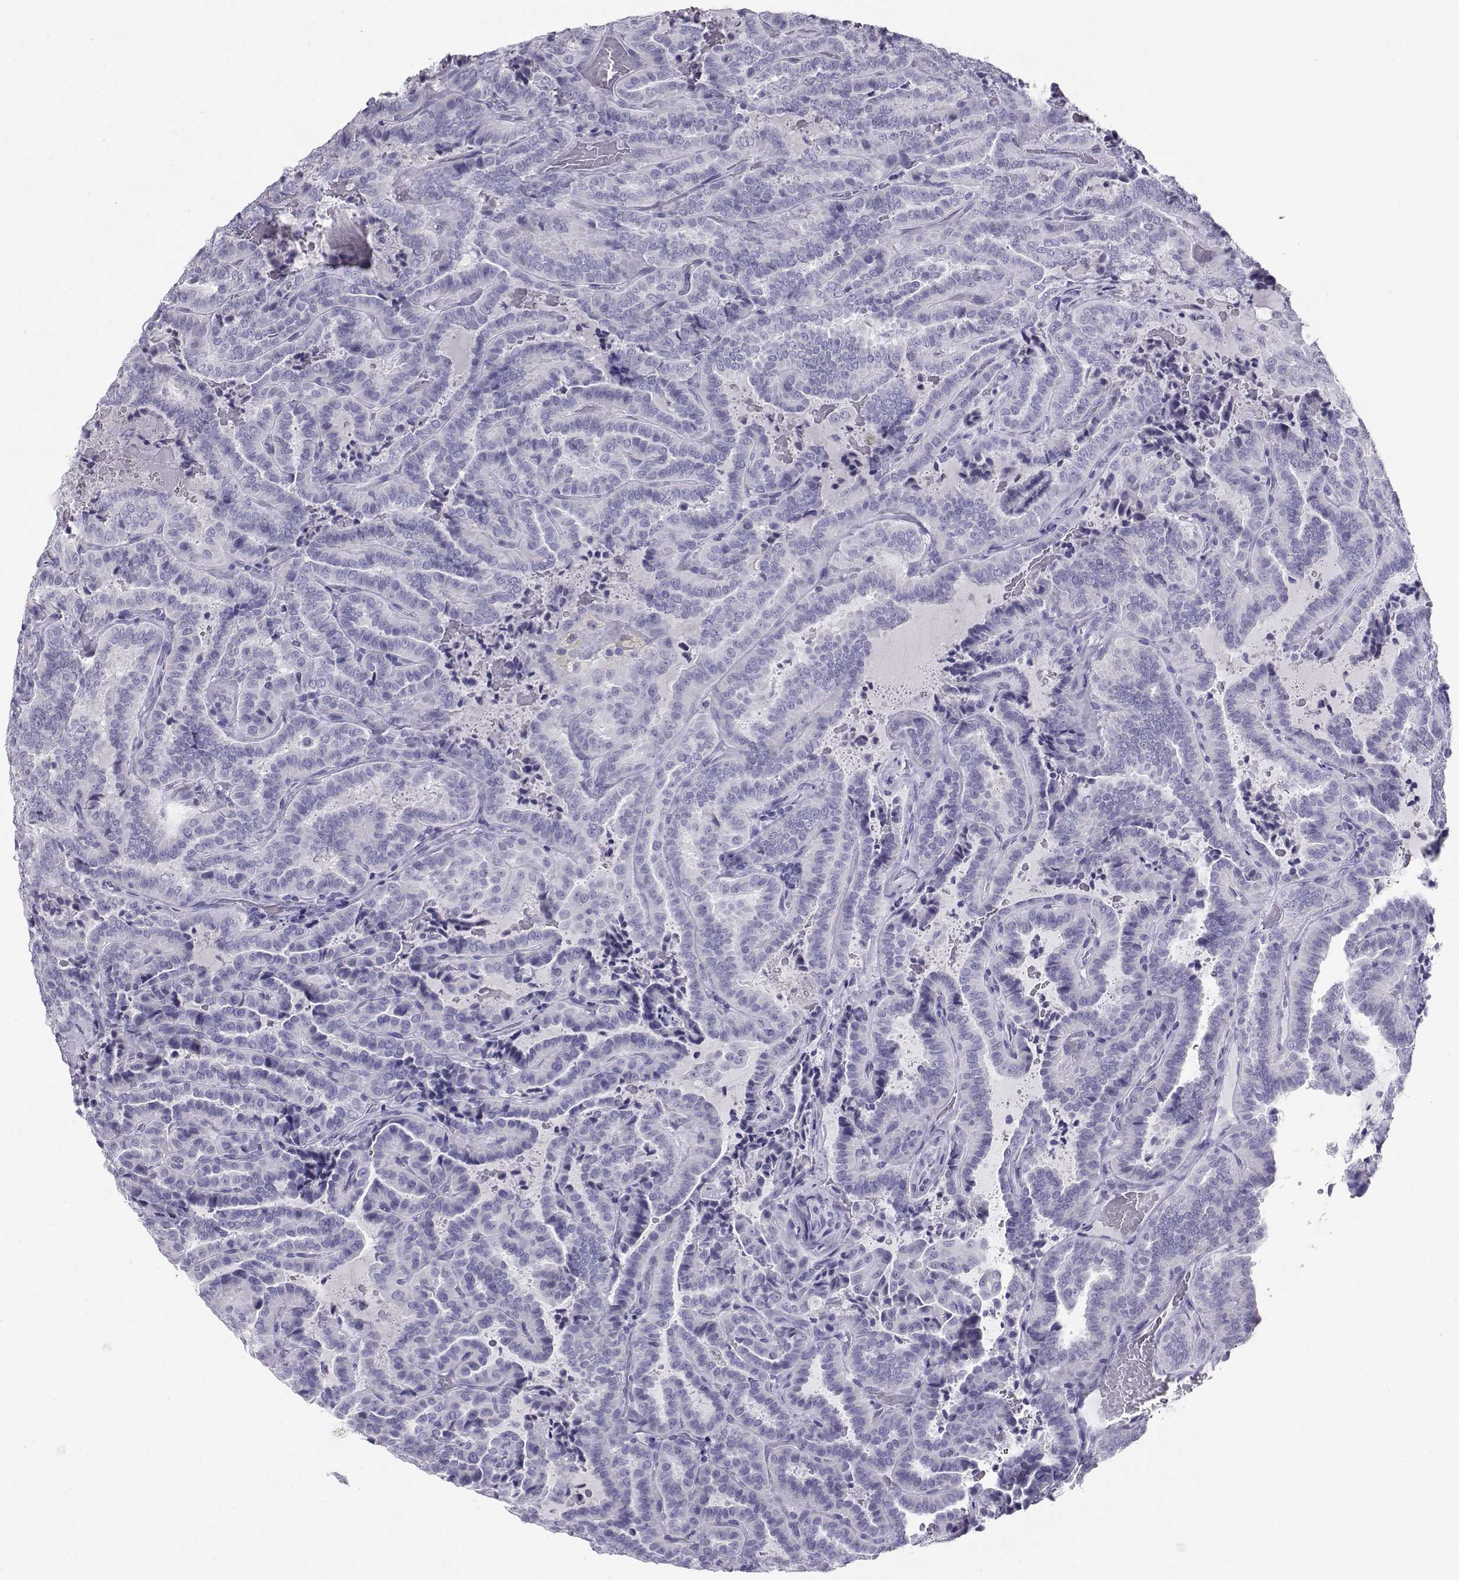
{"staining": {"intensity": "negative", "quantity": "none", "location": "none"}, "tissue": "thyroid cancer", "cell_type": "Tumor cells", "image_type": "cancer", "snomed": [{"axis": "morphology", "description": "Papillary adenocarcinoma, NOS"}, {"axis": "topography", "description": "Thyroid gland"}], "caption": "Immunohistochemistry (IHC) photomicrograph of human thyroid cancer stained for a protein (brown), which exhibits no staining in tumor cells.", "gene": "SST", "patient": {"sex": "female", "age": 39}}